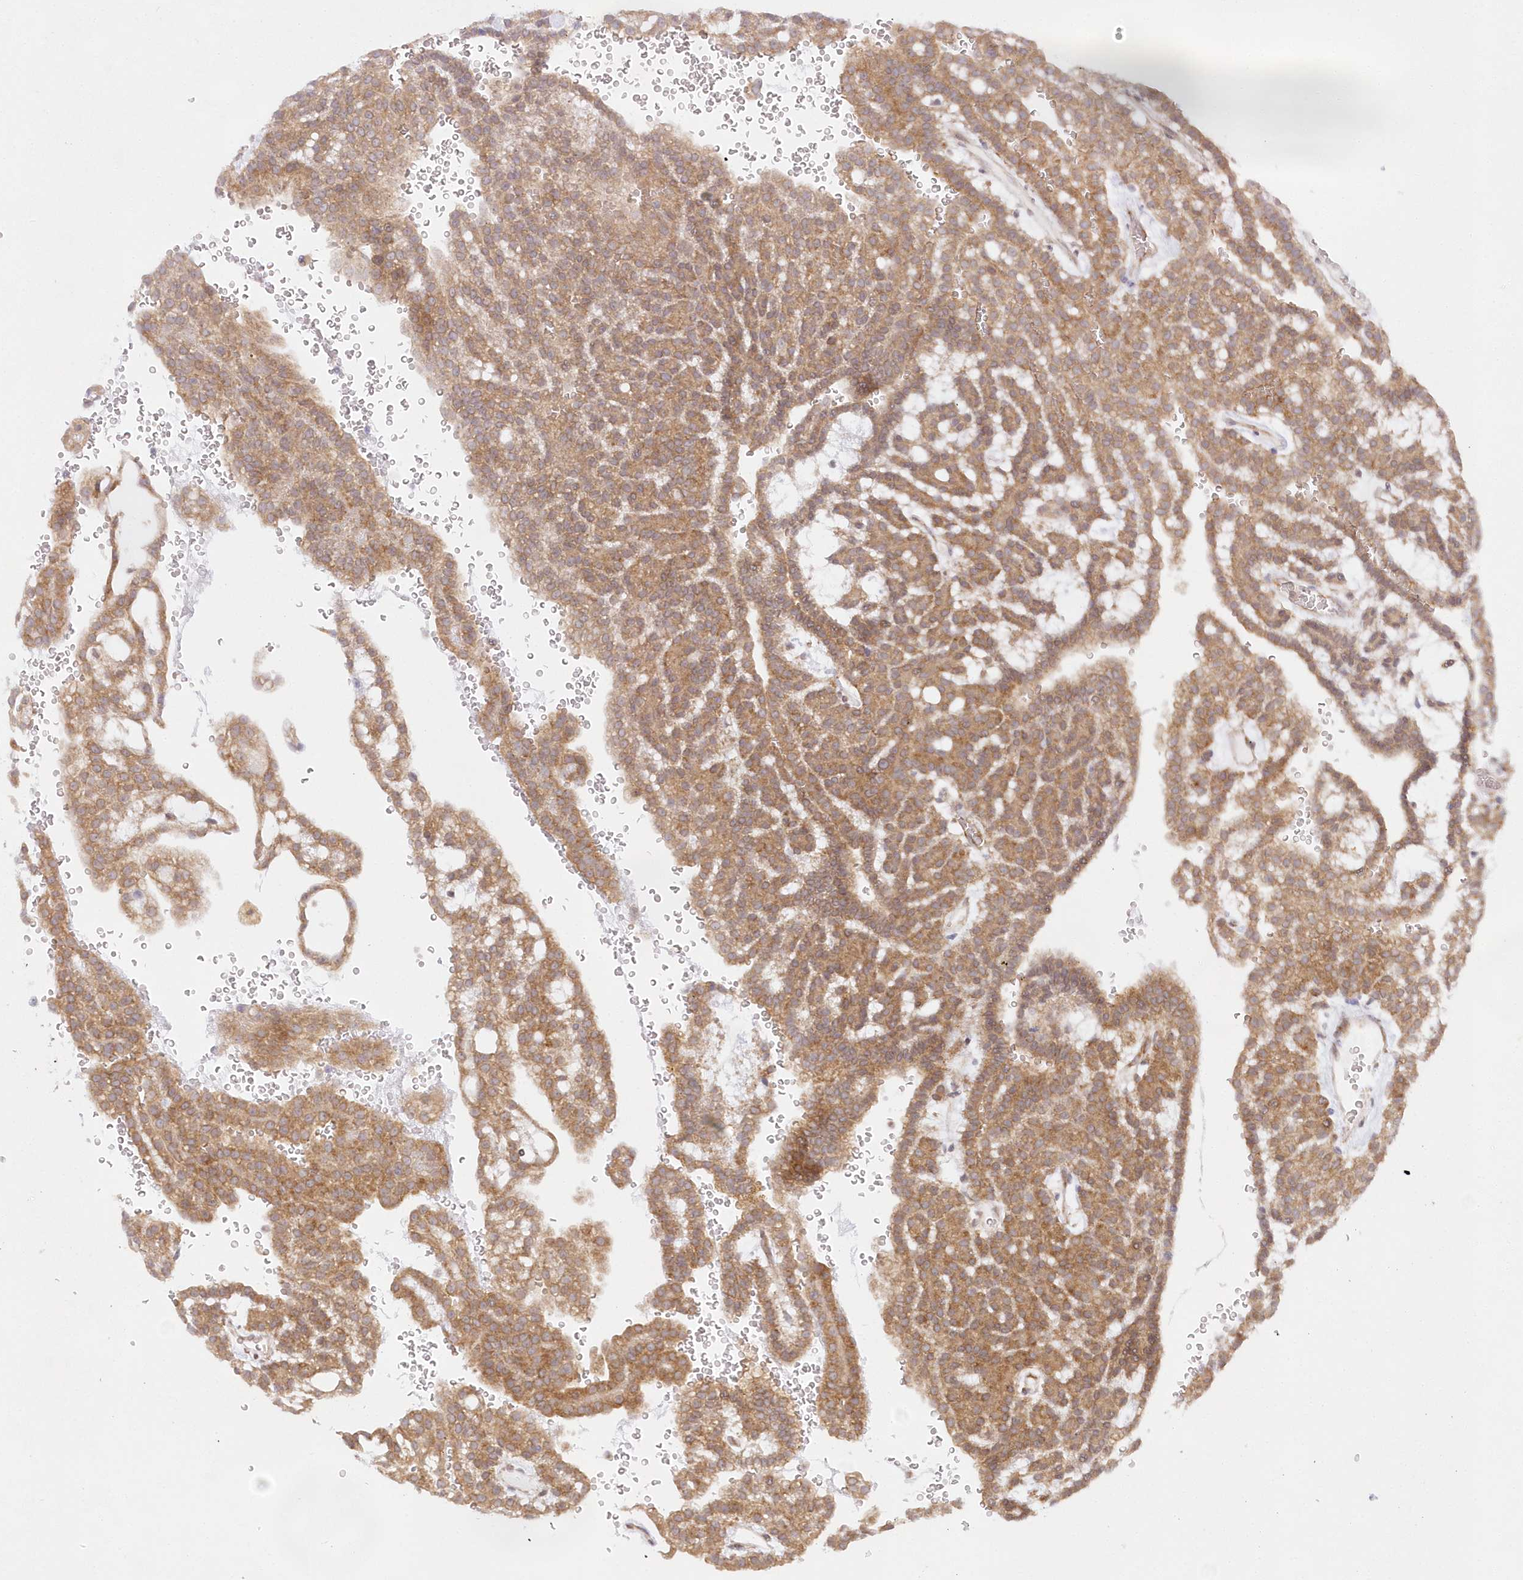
{"staining": {"intensity": "moderate", "quantity": ">75%", "location": "cytoplasmic/membranous"}, "tissue": "renal cancer", "cell_type": "Tumor cells", "image_type": "cancer", "snomed": [{"axis": "morphology", "description": "Adenocarcinoma, NOS"}, {"axis": "topography", "description": "Kidney"}], "caption": "Immunohistochemical staining of human renal cancer reveals medium levels of moderate cytoplasmic/membranous protein staining in approximately >75% of tumor cells.", "gene": "RNPEP", "patient": {"sex": "male", "age": 63}}